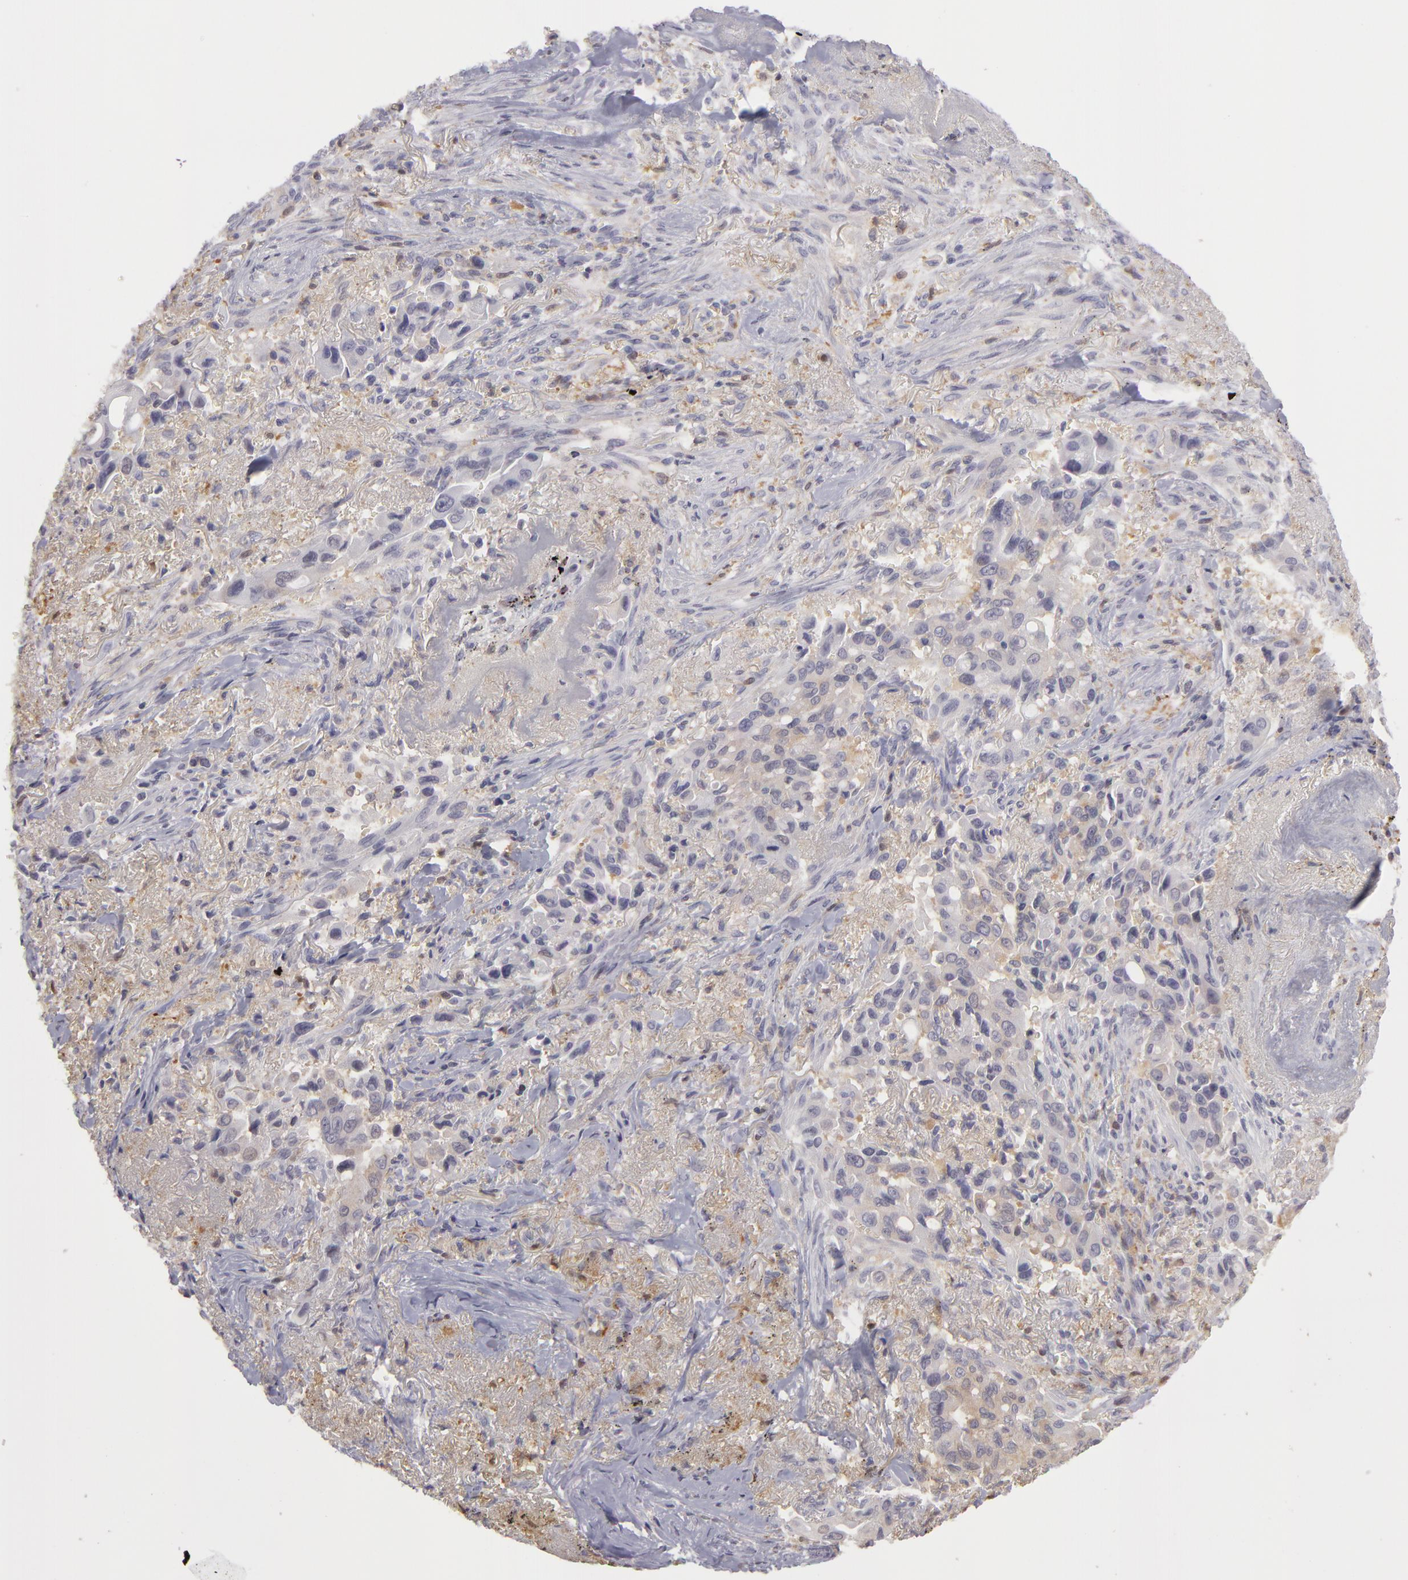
{"staining": {"intensity": "negative", "quantity": "none", "location": "none"}, "tissue": "lung cancer", "cell_type": "Tumor cells", "image_type": "cancer", "snomed": [{"axis": "morphology", "description": "Adenocarcinoma, NOS"}, {"axis": "topography", "description": "Lung"}], "caption": "Lung adenocarcinoma was stained to show a protein in brown. There is no significant positivity in tumor cells.", "gene": "GNPDA1", "patient": {"sex": "male", "age": 68}}